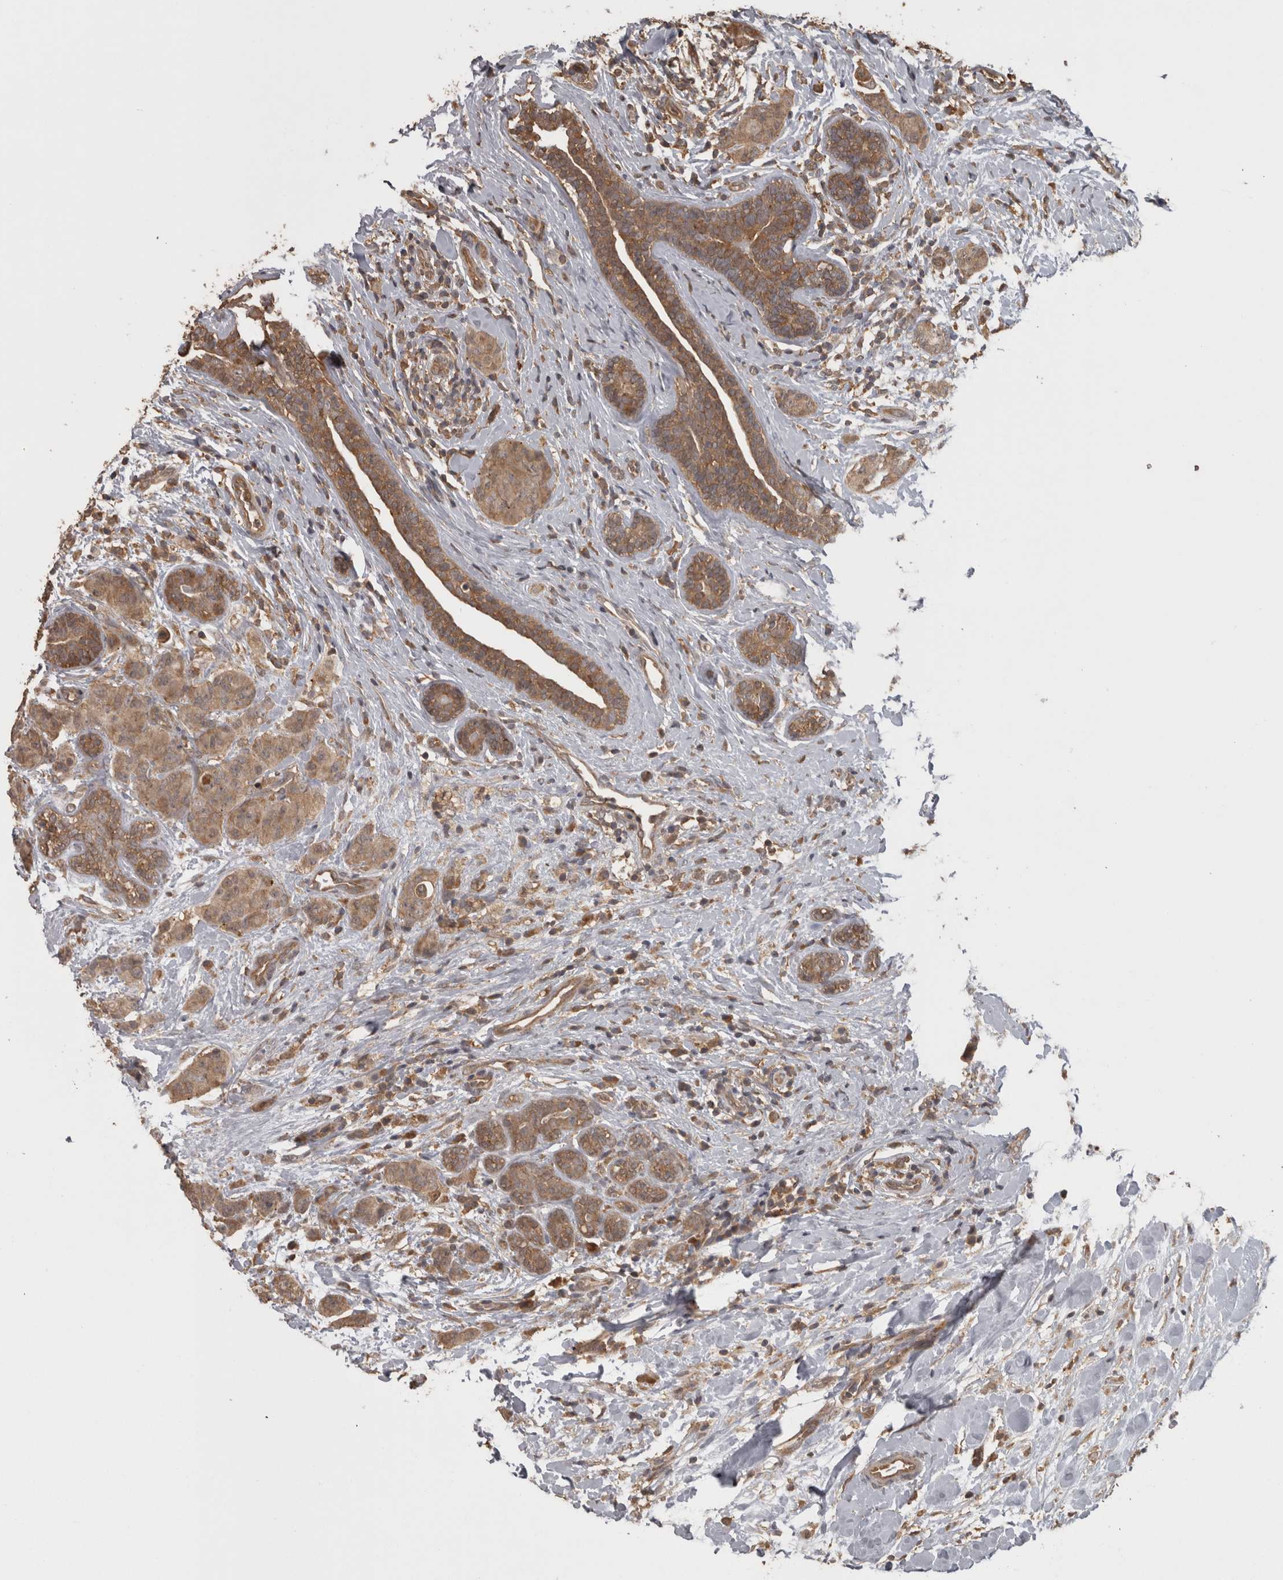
{"staining": {"intensity": "moderate", "quantity": ">75%", "location": "cytoplasmic/membranous"}, "tissue": "breast cancer", "cell_type": "Tumor cells", "image_type": "cancer", "snomed": [{"axis": "morphology", "description": "Normal tissue, NOS"}, {"axis": "morphology", "description": "Duct carcinoma"}, {"axis": "topography", "description": "Breast"}], "caption": "Moderate cytoplasmic/membranous protein staining is identified in approximately >75% of tumor cells in breast cancer (infiltrating ductal carcinoma). (DAB (3,3'-diaminobenzidine) IHC with brightfield microscopy, high magnification).", "gene": "MICU3", "patient": {"sex": "female", "age": 40}}